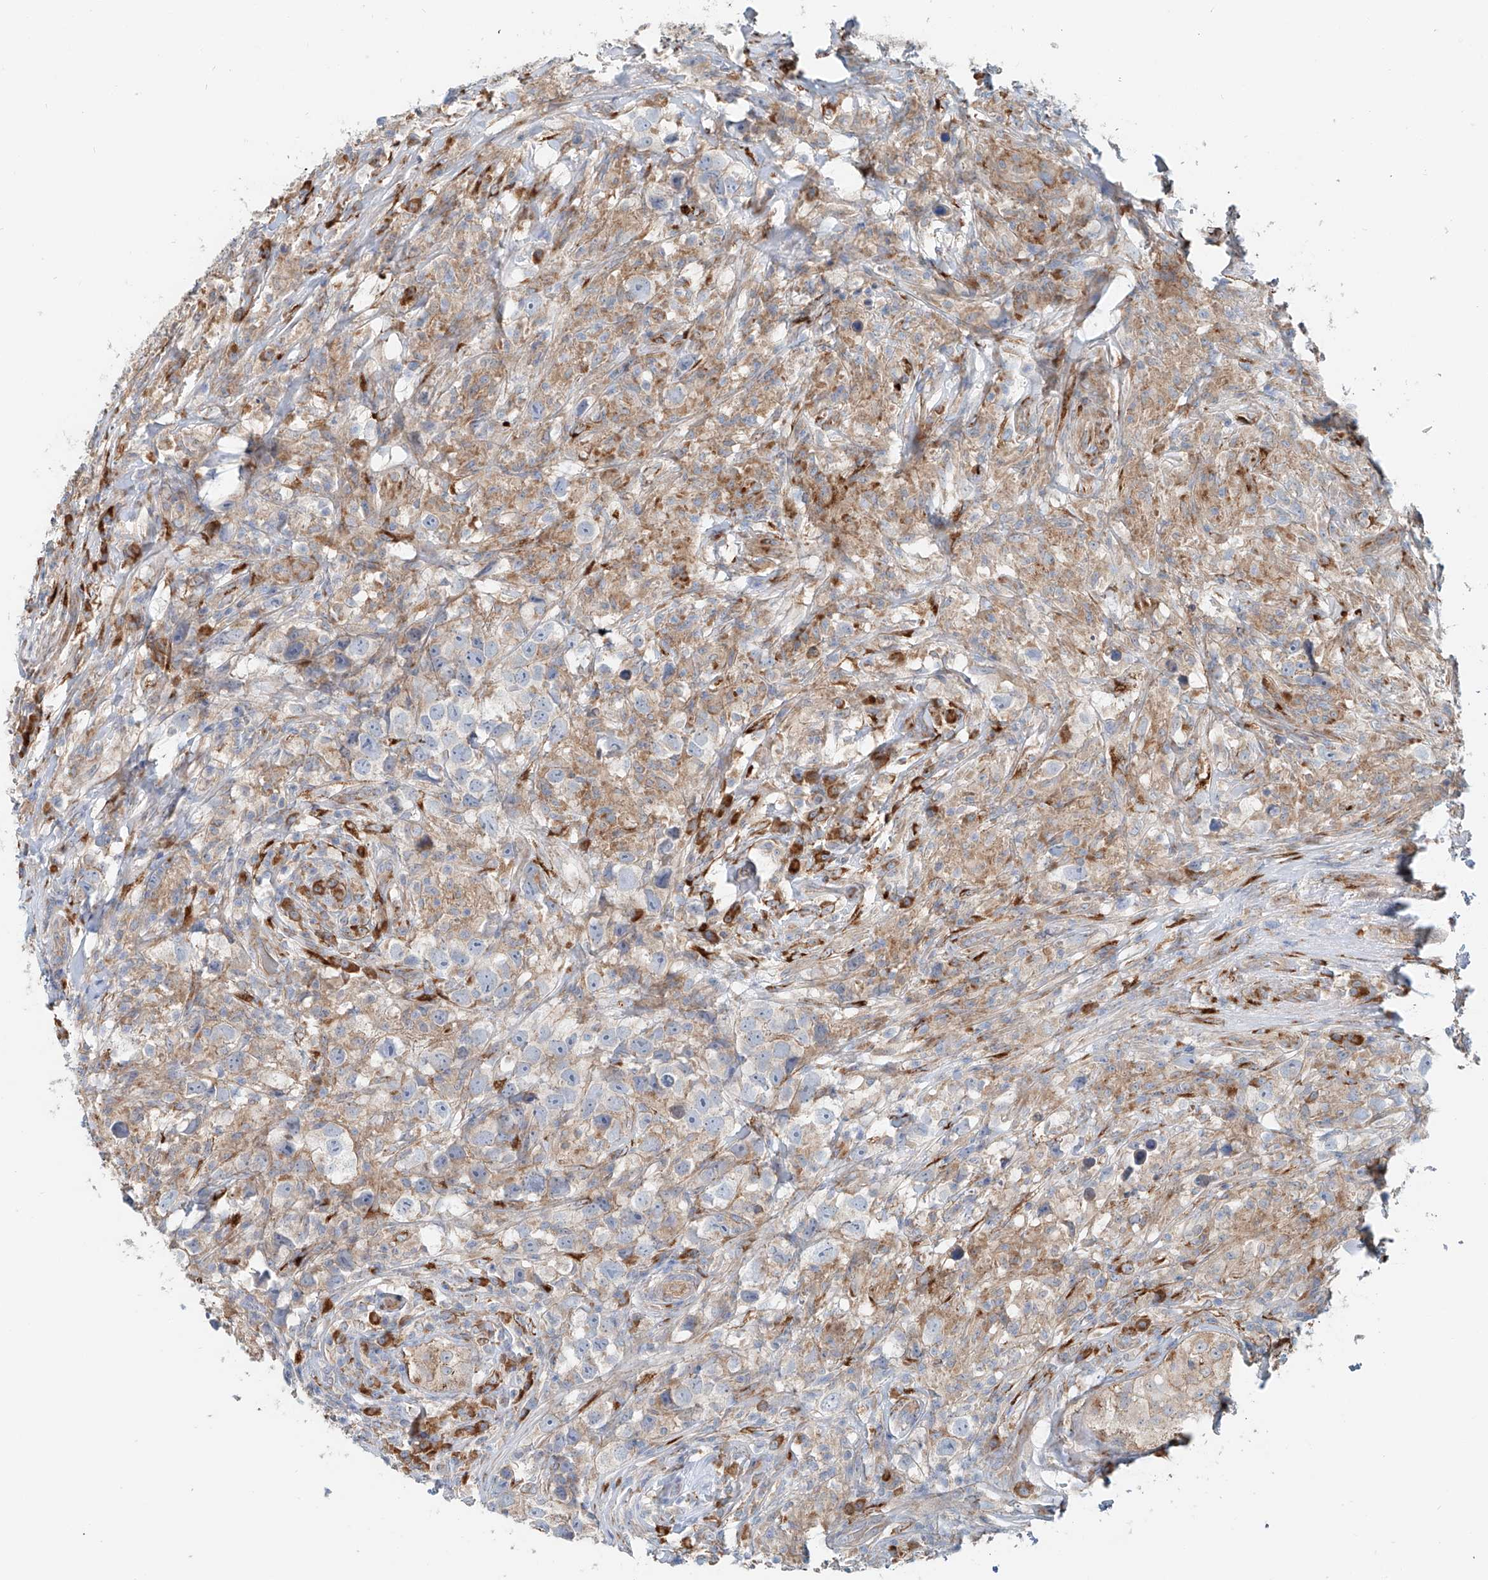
{"staining": {"intensity": "weak", "quantity": "25%-75%", "location": "cytoplasmic/membranous"}, "tissue": "testis cancer", "cell_type": "Tumor cells", "image_type": "cancer", "snomed": [{"axis": "morphology", "description": "Seminoma, NOS"}, {"axis": "topography", "description": "Testis"}], "caption": "Immunohistochemistry histopathology image of neoplastic tissue: human seminoma (testis) stained using immunohistochemistry demonstrates low levels of weak protein expression localized specifically in the cytoplasmic/membranous of tumor cells, appearing as a cytoplasmic/membranous brown color.", "gene": "SNAP29", "patient": {"sex": "male", "age": 49}}